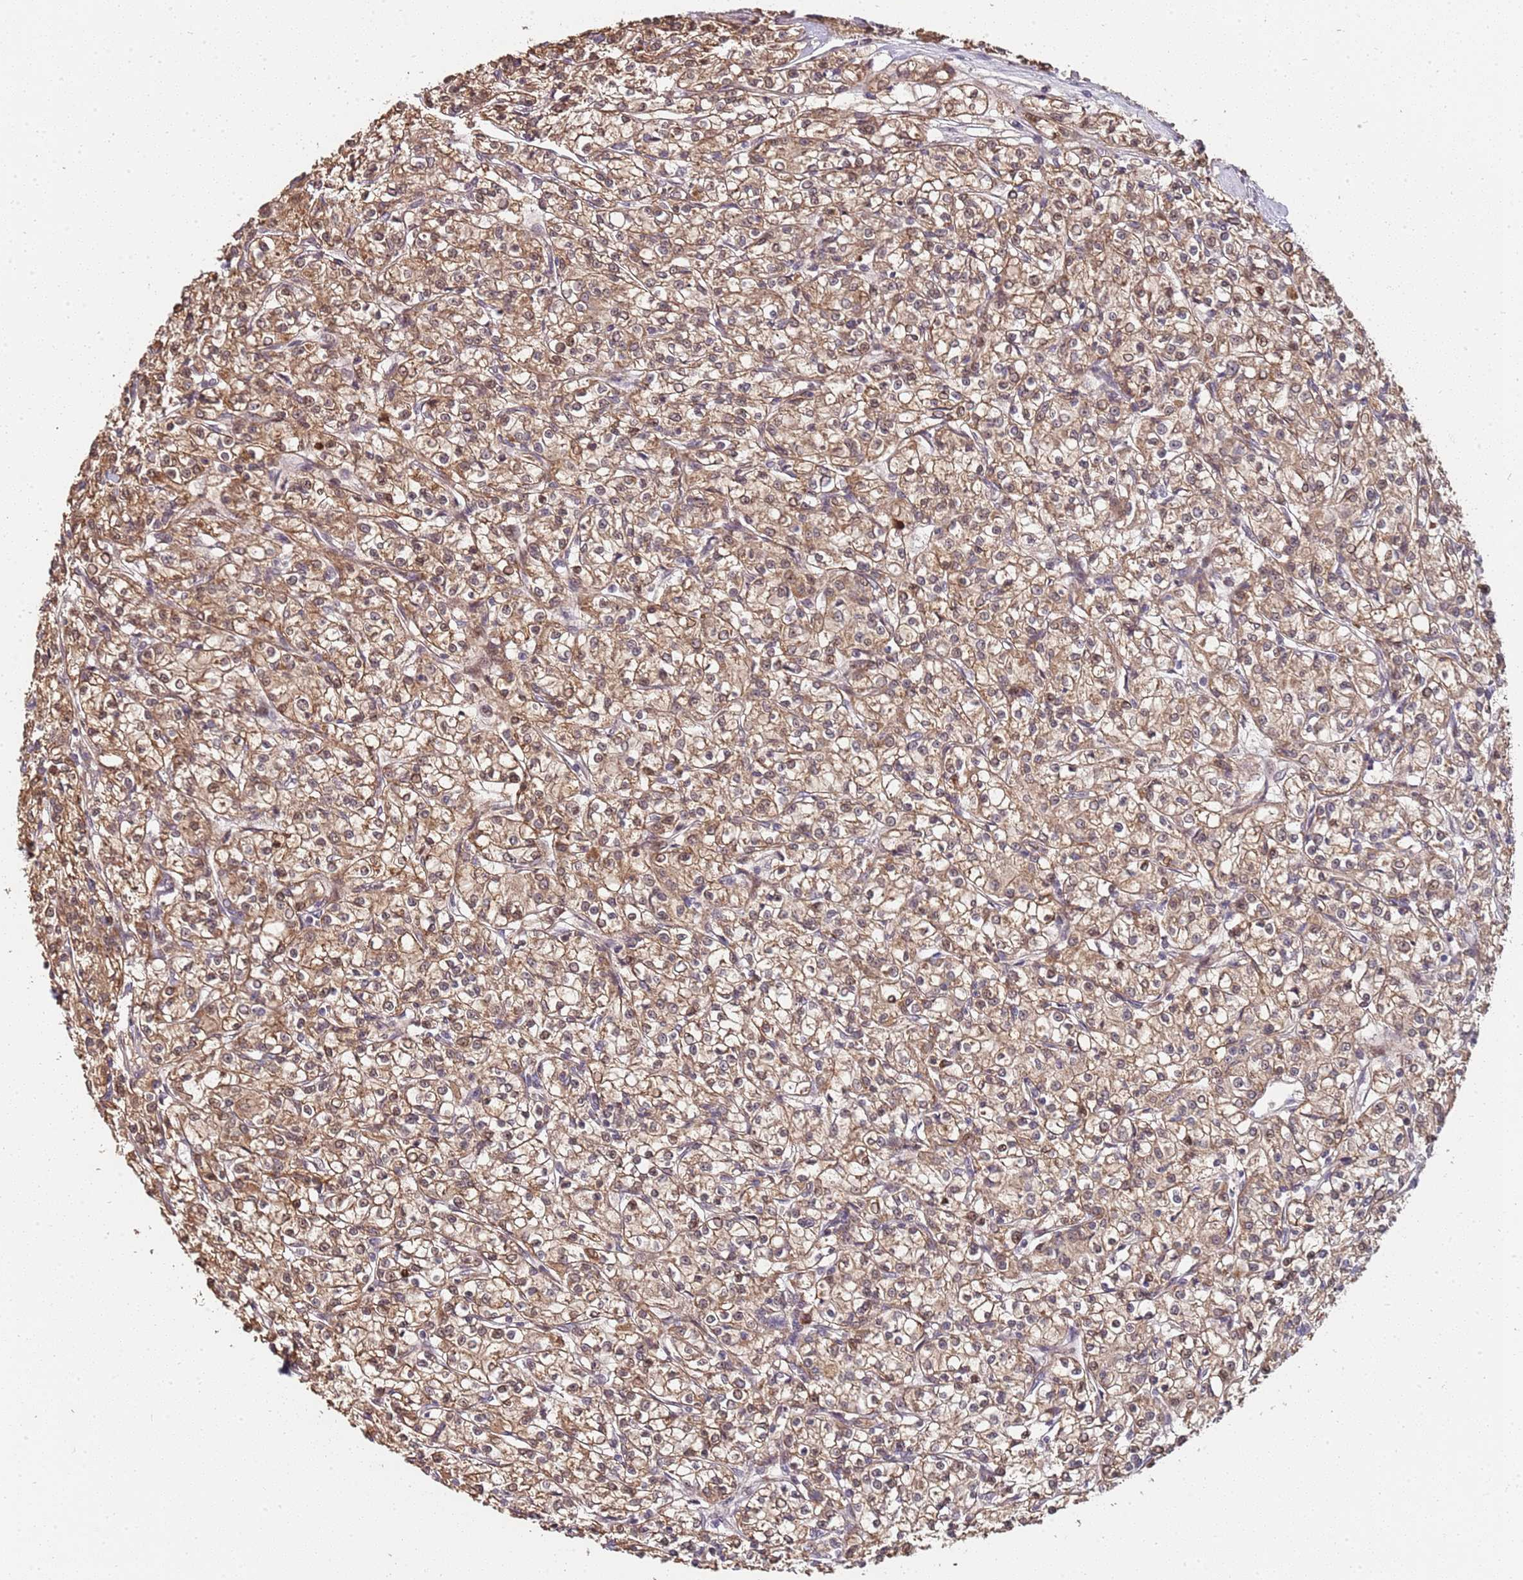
{"staining": {"intensity": "moderate", "quantity": ">75%", "location": "cytoplasmic/membranous"}, "tissue": "renal cancer", "cell_type": "Tumor cells", "image_type": "cancer", "snomed": [{"axis": "morphology", "description": "Adenocarcinoma, NOS"}, {"axis": "topography", "description": "Kidney"}], "caption": "Immunohistochemical staining of renal cancer (adenocarcinoma) demonstrates medium levels of moderate cytoplasmic/membranous protein positivity in approximately >75% of tumor cells.", "gene": "EDC3", "patient": {"sex": "female", "age": 59}}